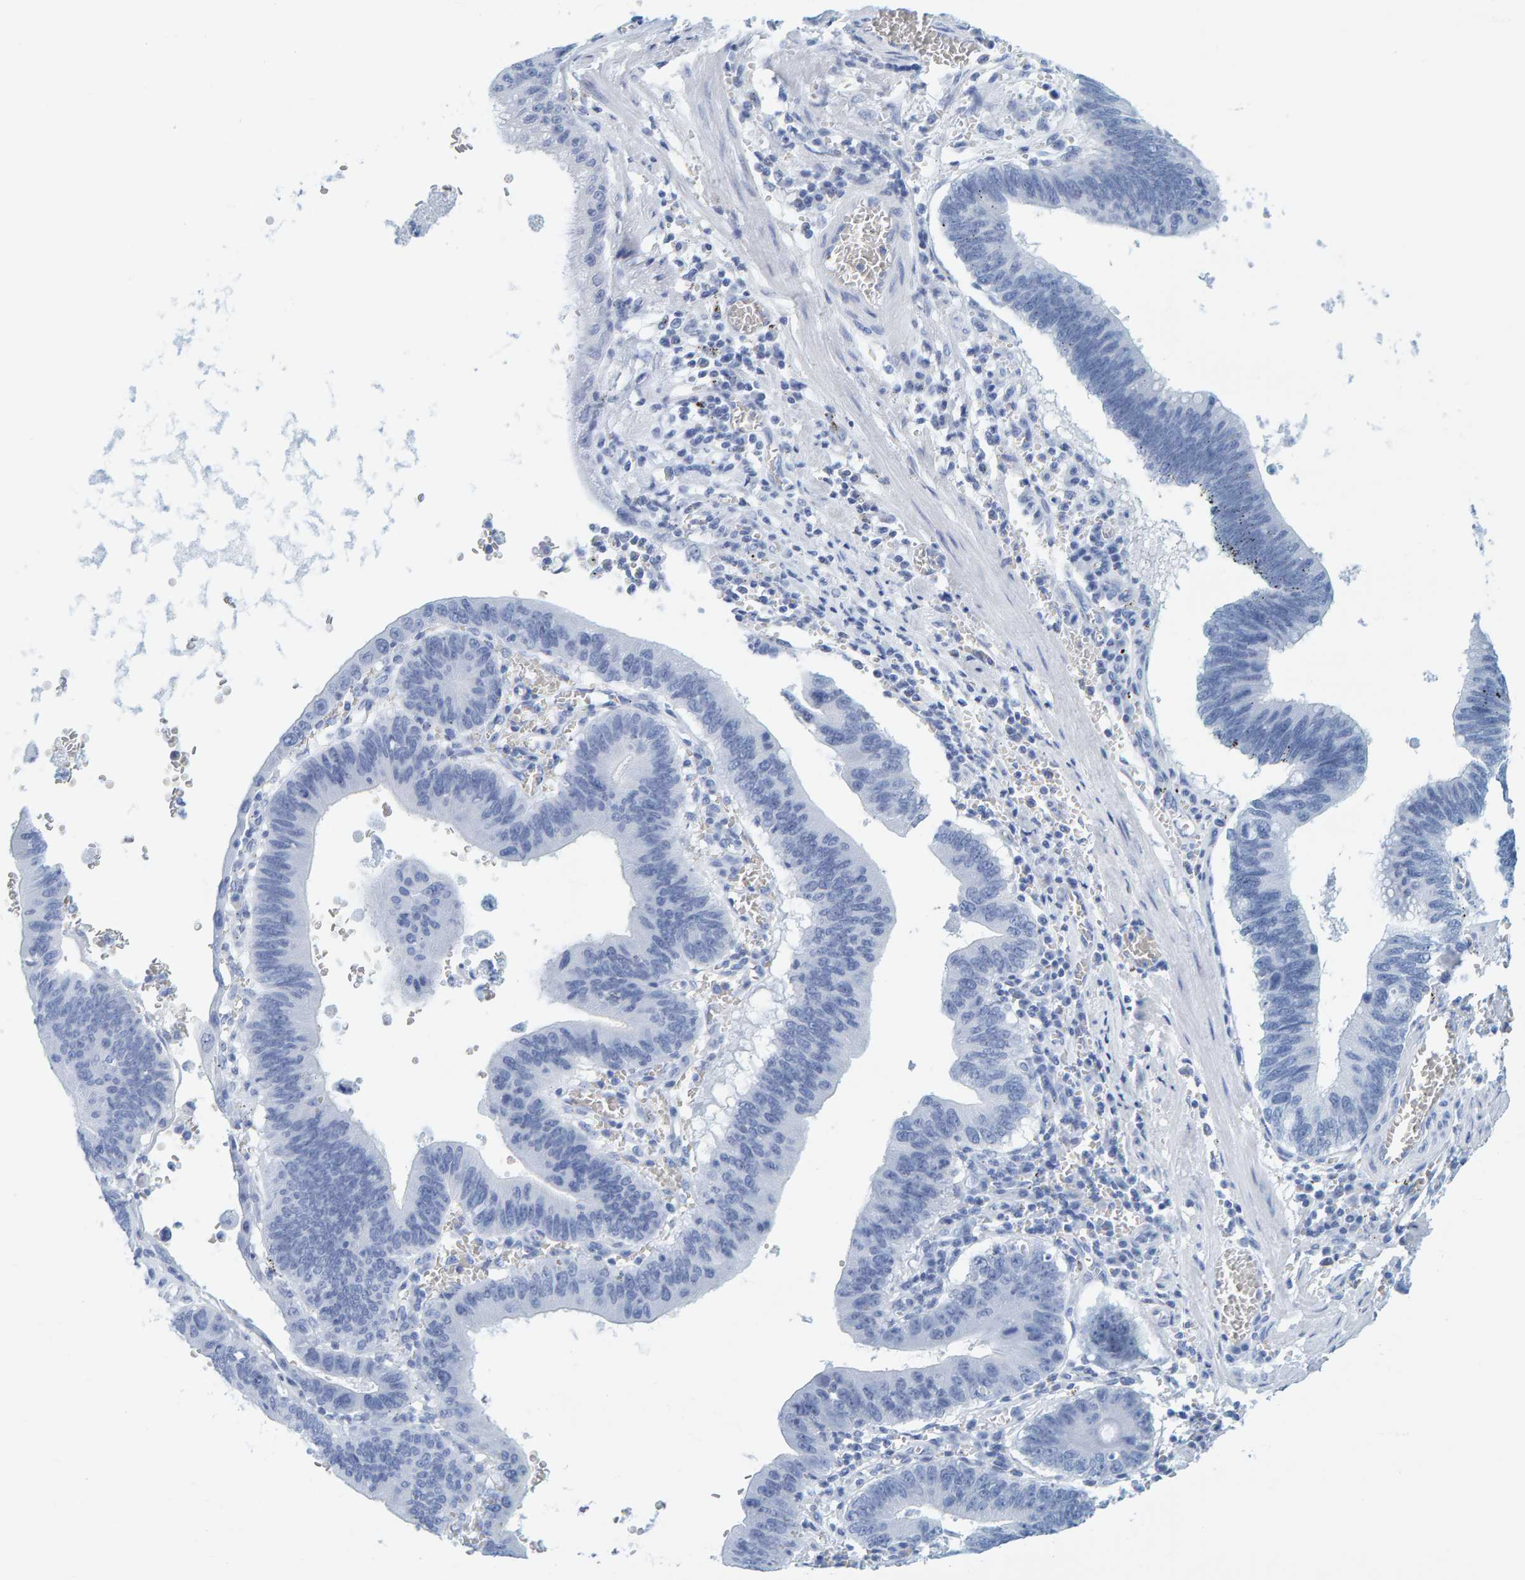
{"staining": {"intensity": "negative", "quantity": "none", "location": "none"}, "tissue": "stomach cancer", "cell_type": "Tumor cells", "image_type": "cancer", "snomed": [{"axis": "morphology", "description": "Adenocarcinoma, NOS"}, {"axis": "topography", "description": "Stomach"}, {"axis": "topography", "description": "Gastric cardia"}], "caption": "The histopathology image demonstrates no significant positivity in tumor cells of stomach cancer. Brightfield microscopy of immunohistochemistry stained with DAB (3,3'-diaminobenzidine) (brown) and hematoxylin (blue), captured at high magnification.", "gene": "SFTPC", "patient": {"sex": "male", "age": 59}}